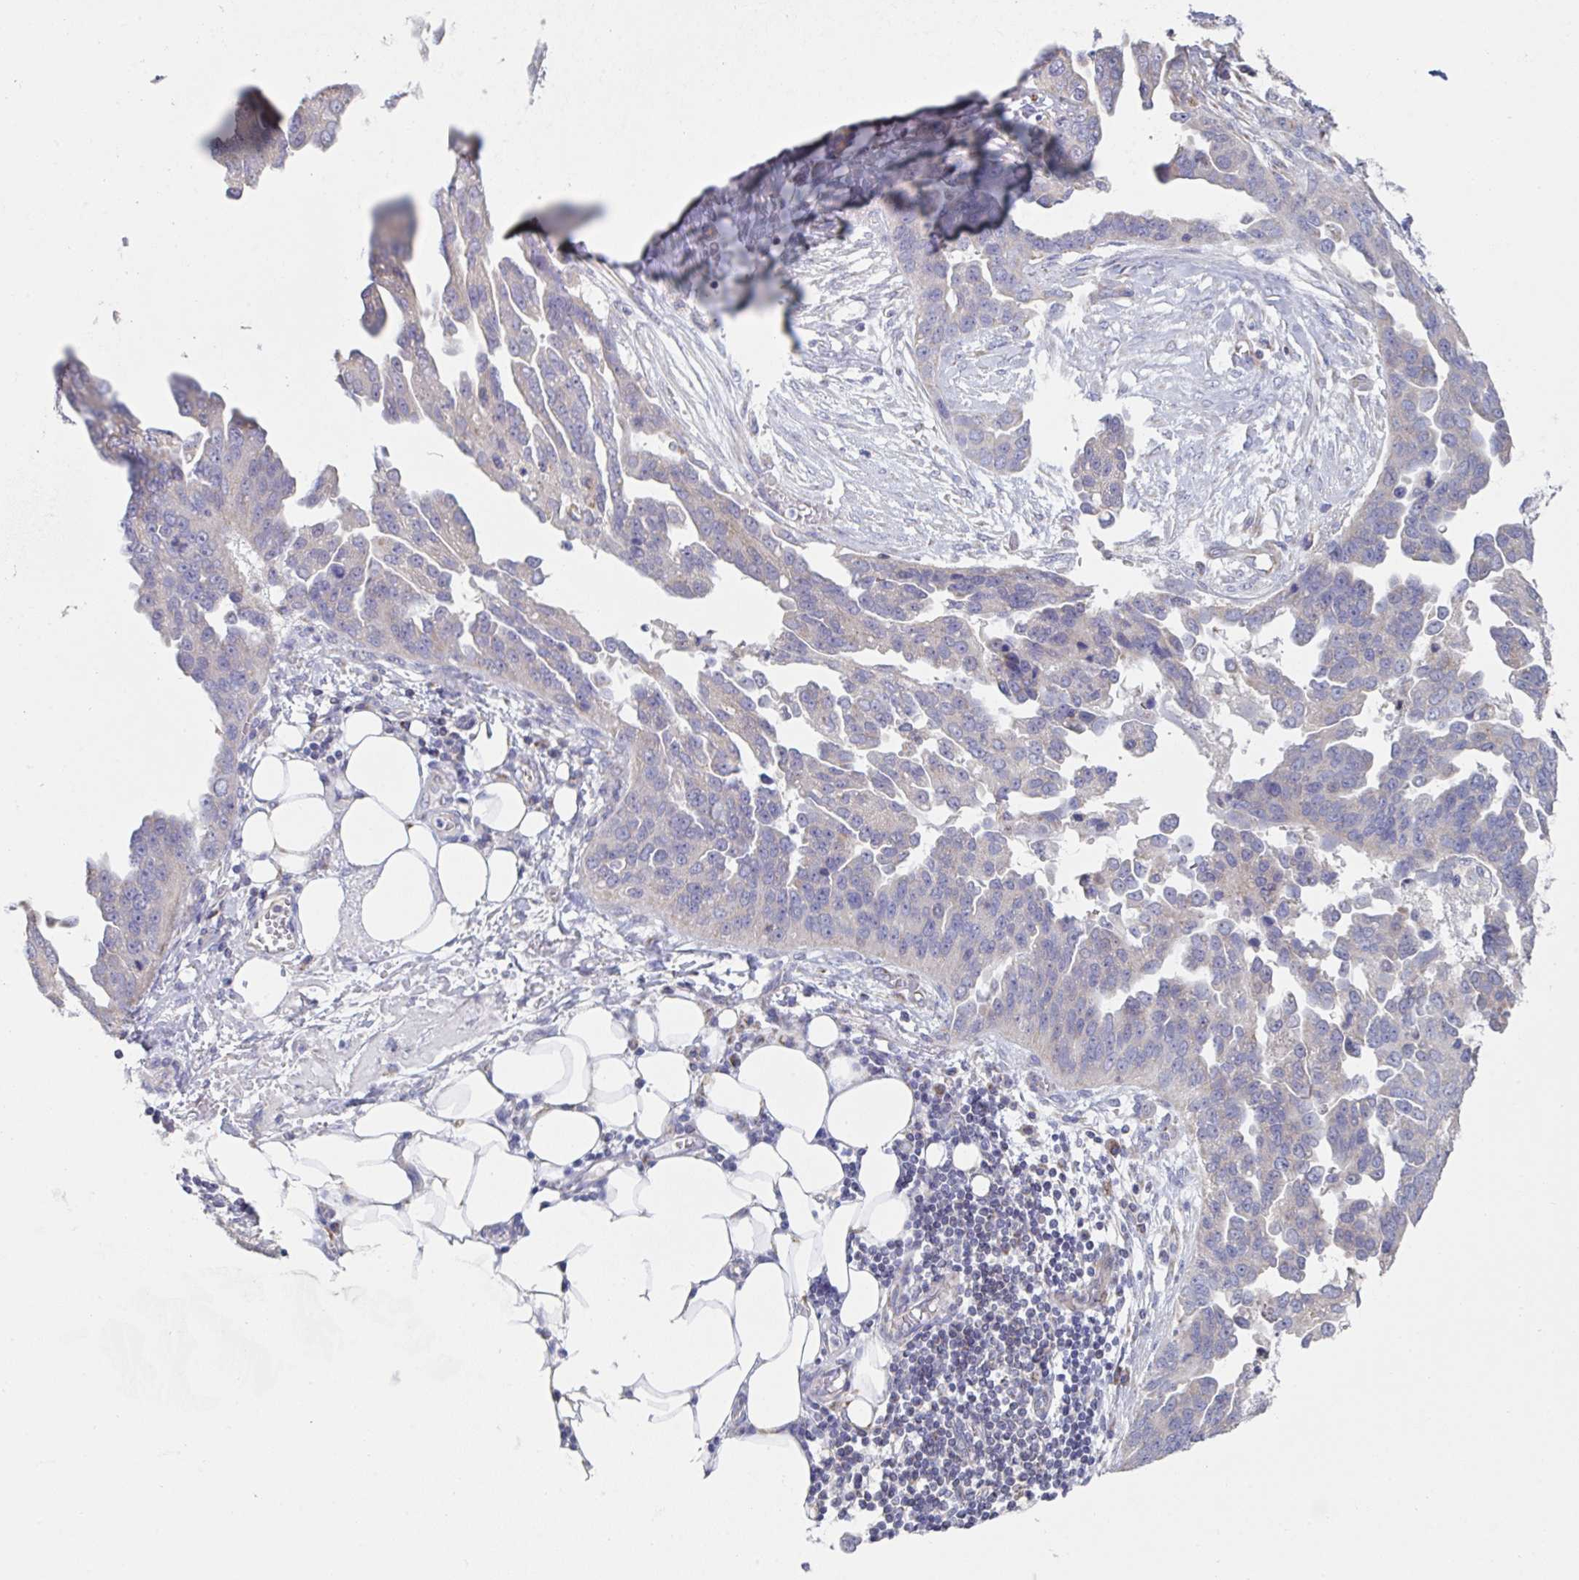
{"staining": {"intensity": "negative", "quantity": "none", "location": "none"}, "tissue": "ovarian cancer", "cell_type": "Tumor cells", "image_type": "cancer", "snomed": [{"axis": "morphology", "description": "Cystadenocarcinoma, serous, NOS"}, {"axis": "topography", "description": "Ovary"}], "caption": "Human ovarian cancer (serous cystadenocarcinoma) stained for a protein using immunohistochemistry (IHC) demonstrates no expression in tumor cells.", "gene": "NDUFA7", "patient": {"sex": "female", "age": 75}}